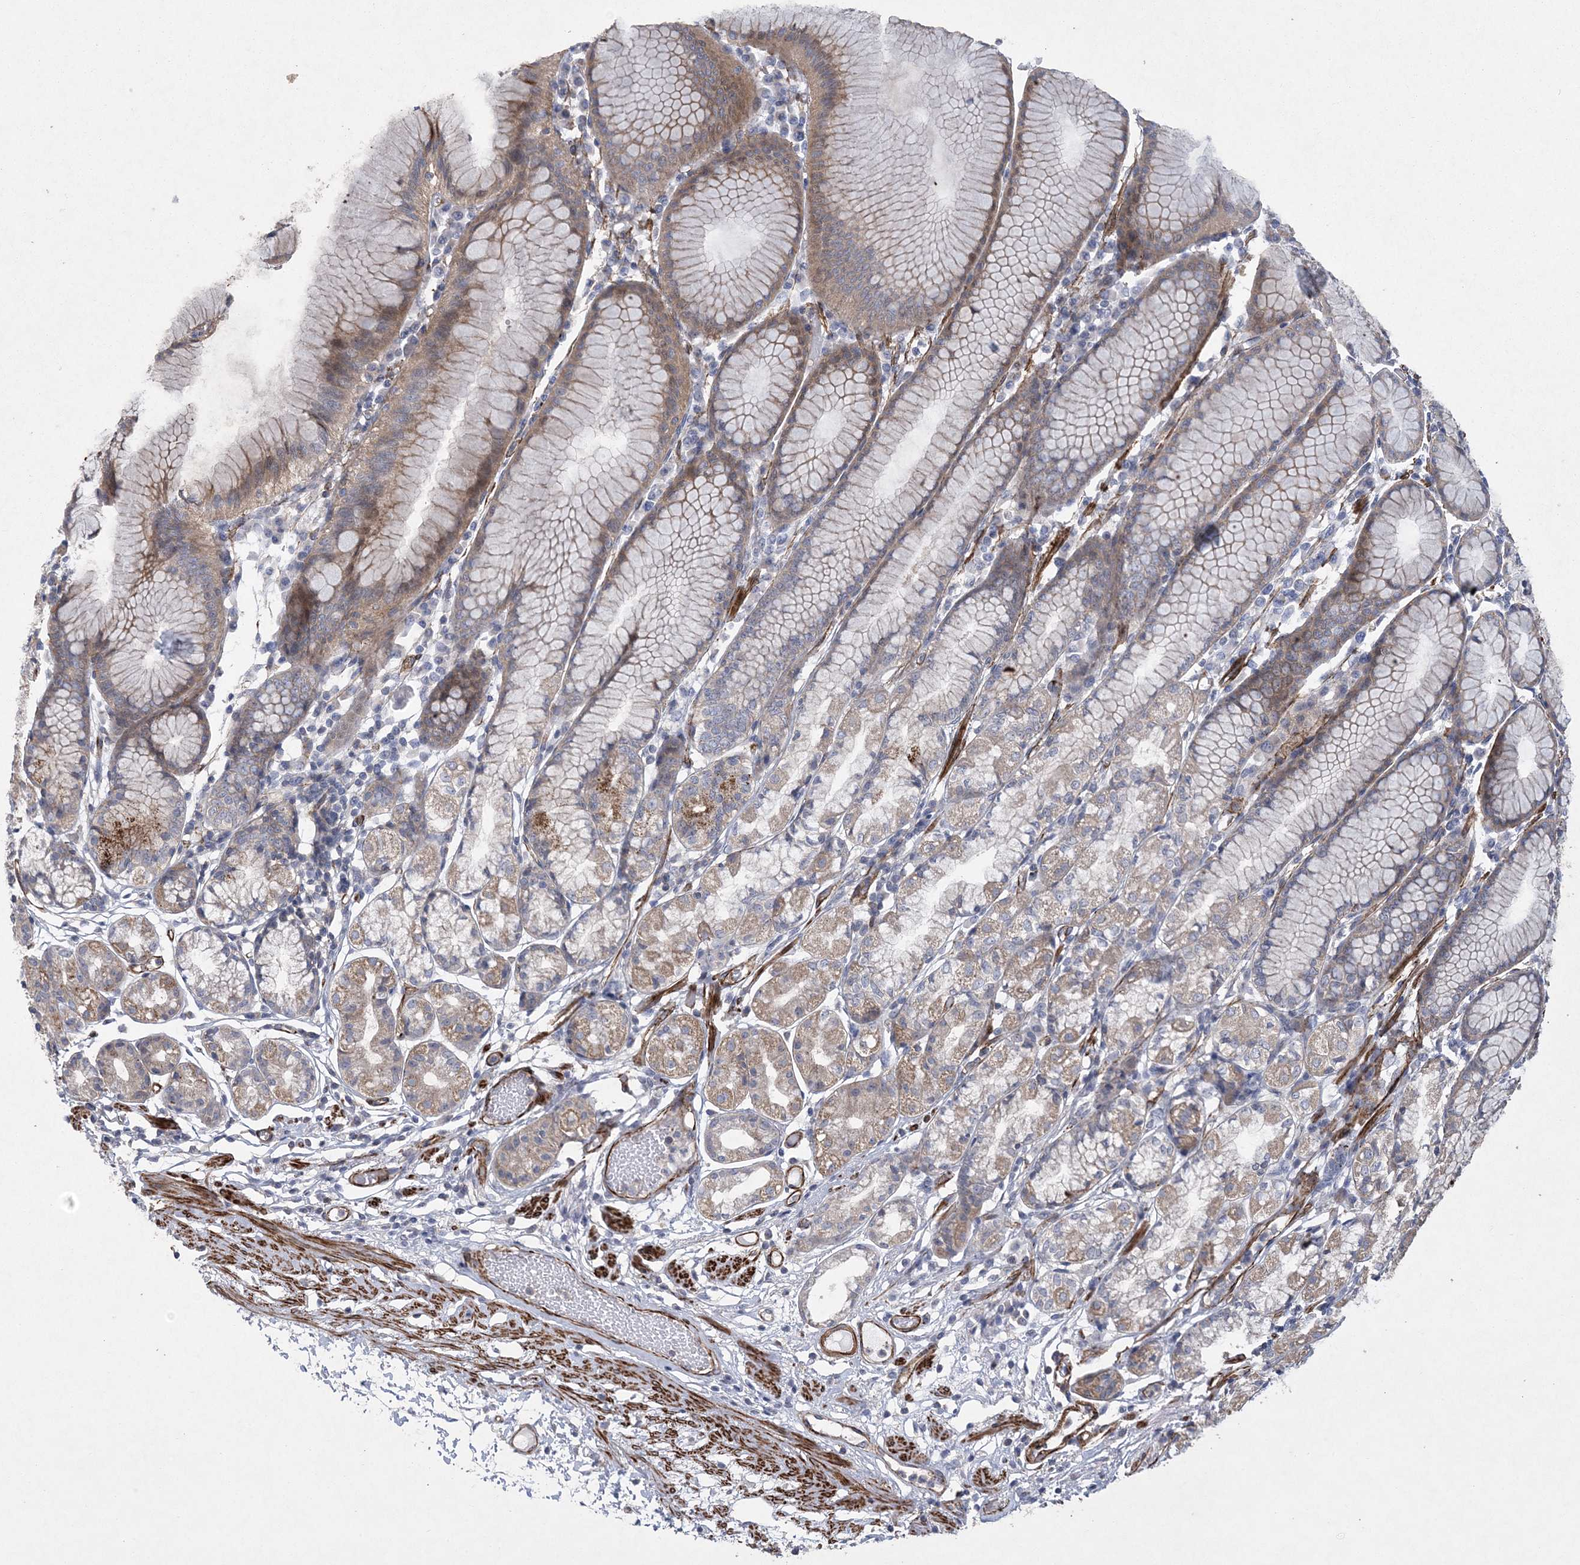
{"staining": {"intensity": "moderate", "quantity": "25%-75%", "location": "cytoplasmic/membranous"}, "tissue": "stomach", "cell_type": "Glandular cells", "image_type": "normal", "snomed": [{"axis": "morphology", "description": "Normal tissue, NOS"}, {"axis": "topography", "description": "Stomach"}], "caption": "DAB immunohistochemical staining of unremarkable stomach reveals moderate cytoplasmic/membranous protein staining in approximately 25%-75% of glandular cells.", "gene": "ARSJ", "patient": {"sex": "female", "age": 57}}